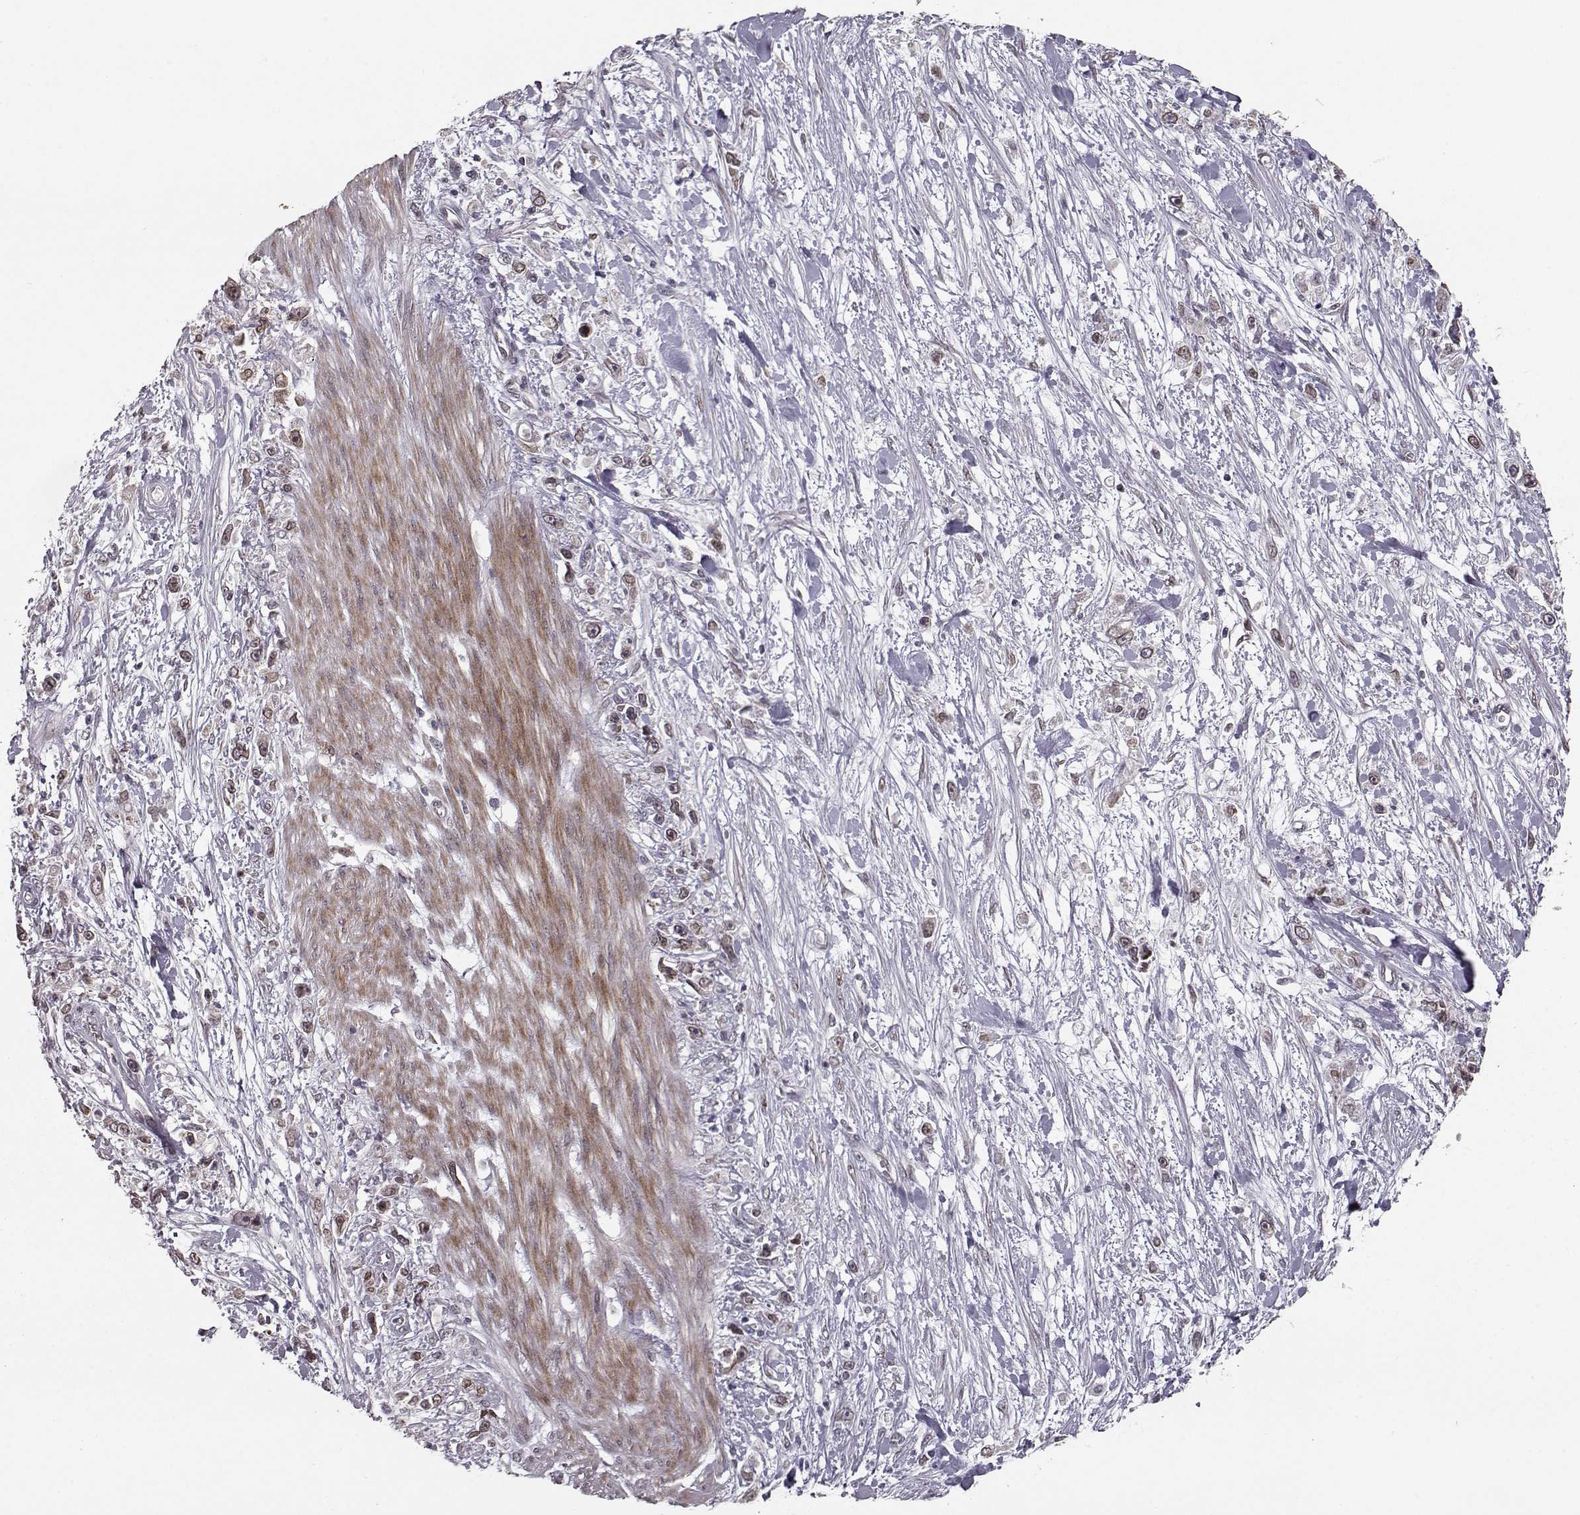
{"staining": {"intensity": "weak", "quantity": ">75%", "location": "cytoplasmic/membranous,nuclear"}, "tissue": "stomach cancer", "cell_type": "Tumor cells", "image_type": "cancer", "snomed": [{"axis": "morphology", "description": "Adenocarcinoma, NOS"}, {"axis": "topography", "description": "Stomach"}], "caption": "Protein staining shows weak cytoplasmic/membranous and nuclear positivity in about >75% of tumor cells in stomach adenocarcinoma.", "gene": "NUP37", "patient": {"sex": "female", "age": 59}}